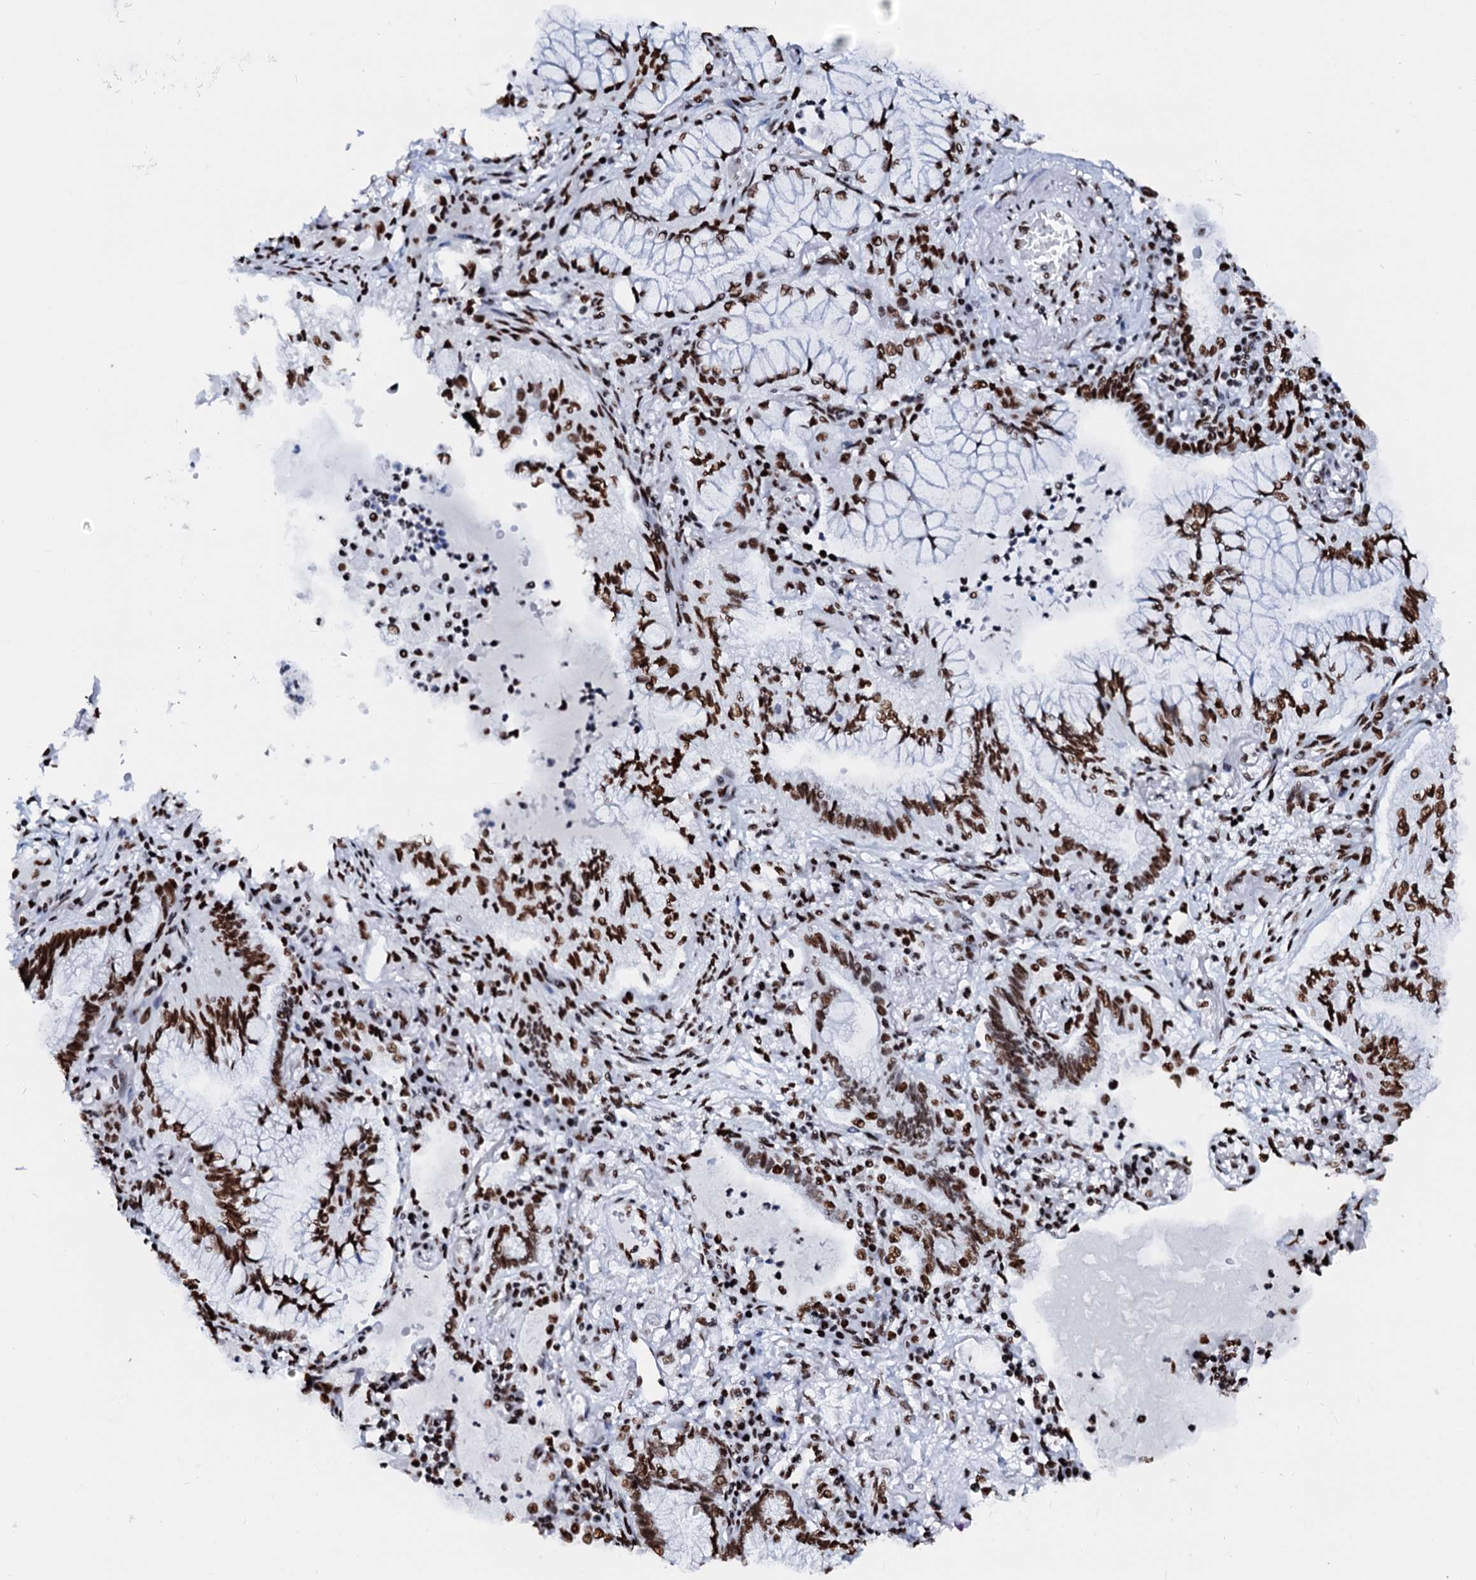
{"staining": {"intensity": "moderate", "quantity": ">75%", "location": "nuclear"}, "tissue": "lung cancer", "cell_type": "Tumor cells", "image_type": "cancer", "snomed": [{"axis": "morphology", "description": "Adenocarcinoma, NOS"}, {"axis": "topography", "description": "Lung"}], "caption": "A brown stain shows moderate nuclear staining of a protein in lung cancer tumor cells.", "gene": "RALY", "patient": {"sex": "female", "age": 70}}